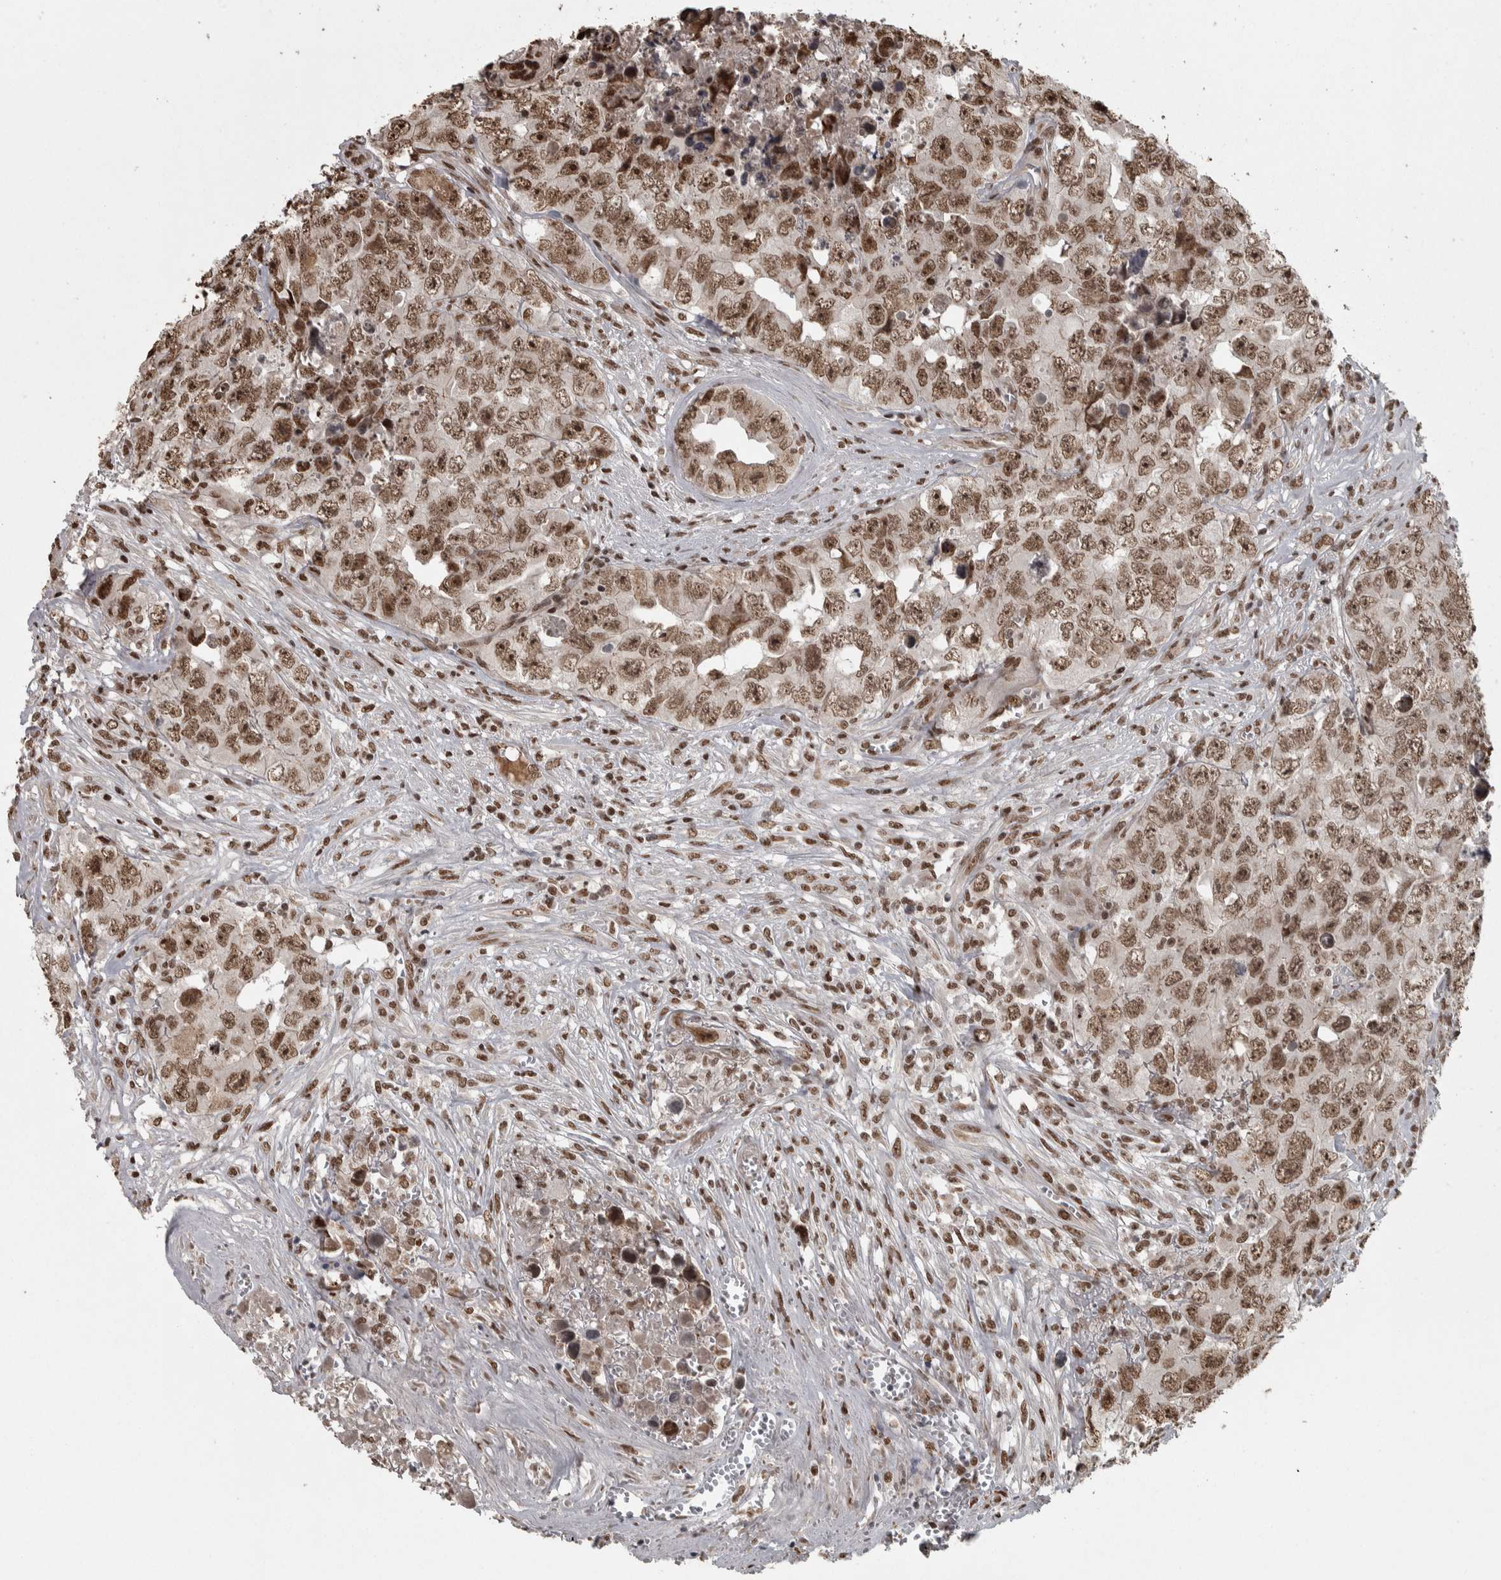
{"staining": {"intensity": "moderate", "quantity": ">75%", "location": "nuclear"}, "tissue": "testis cancer", "cell_type": "Tumor cells", "image_type": "cancer", "snomed": [{"axis": "morphology", "description": "Seminoma, NOS"}, {"axis": "morphology", "description": "Carcinoma, Embryonal, NOS"}, {"axis": "topography", "description": "Testis"}], "caption": "Brown immunohistochemical staining in human testis cancer reveals moderate nuclear expression in about >75% of tumor cells.", "gene": "ZFHX4", "patient": {"sex": "male", "age": 43}}